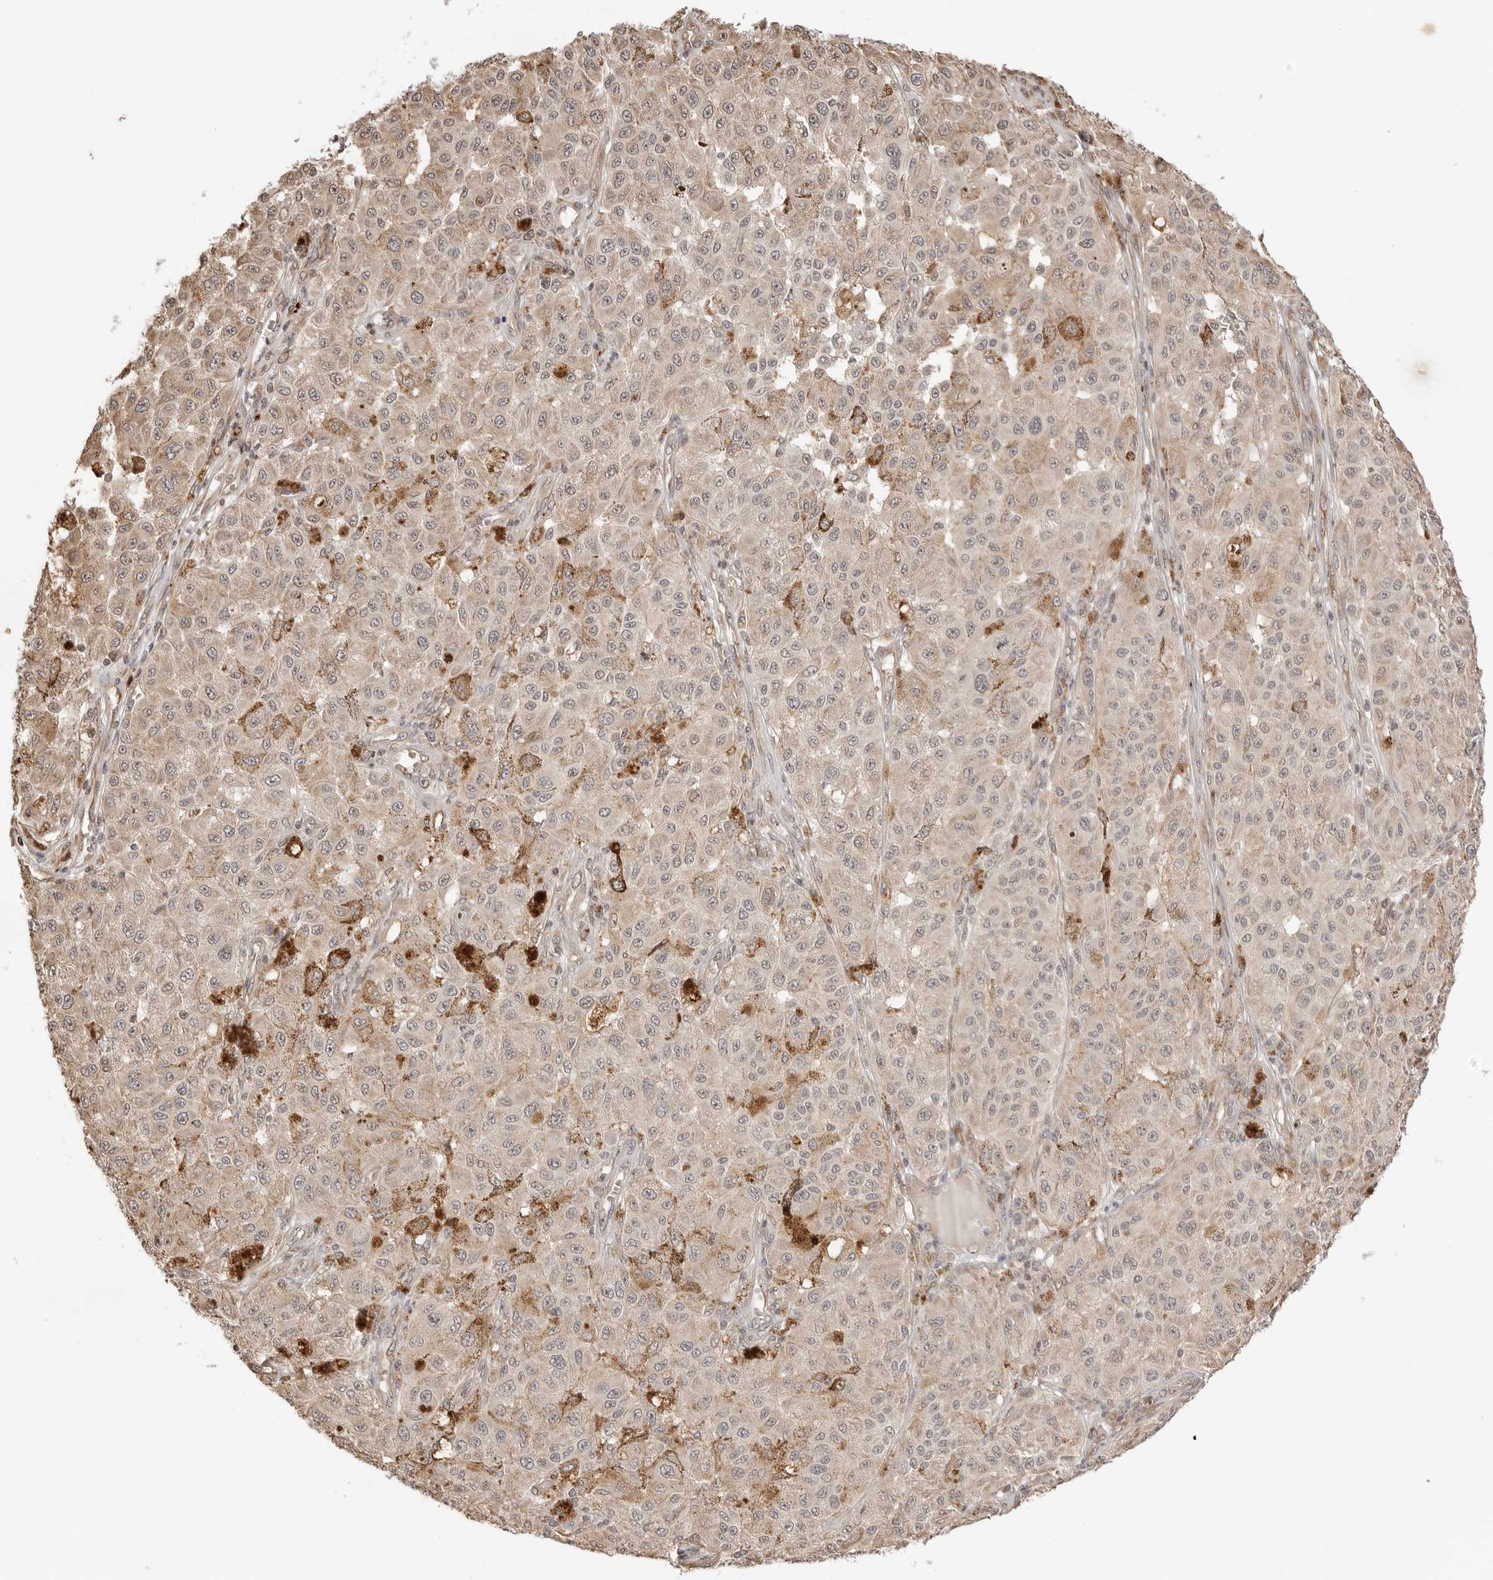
{"staining": {"intensity": "weak", "quantity": ">75%", "location": "cytoplasmic/membranous"}, "tissue": "melanoma", "cell_type": "Tumor cells", "image_type": "cancer", "snomed": [{"axis": "morphology", "description": "Malignant melanoma, NOS"}, {"axis": "topography", "description": "Skin"}], "caption": "The image demonstrates a brown stain indicating the presence of a protein in the cytoplasmic/membranous of tumor cells in malignant melanoma.", "gene": "FKBP14", "patient": {"sex": "female", "age": 64}}